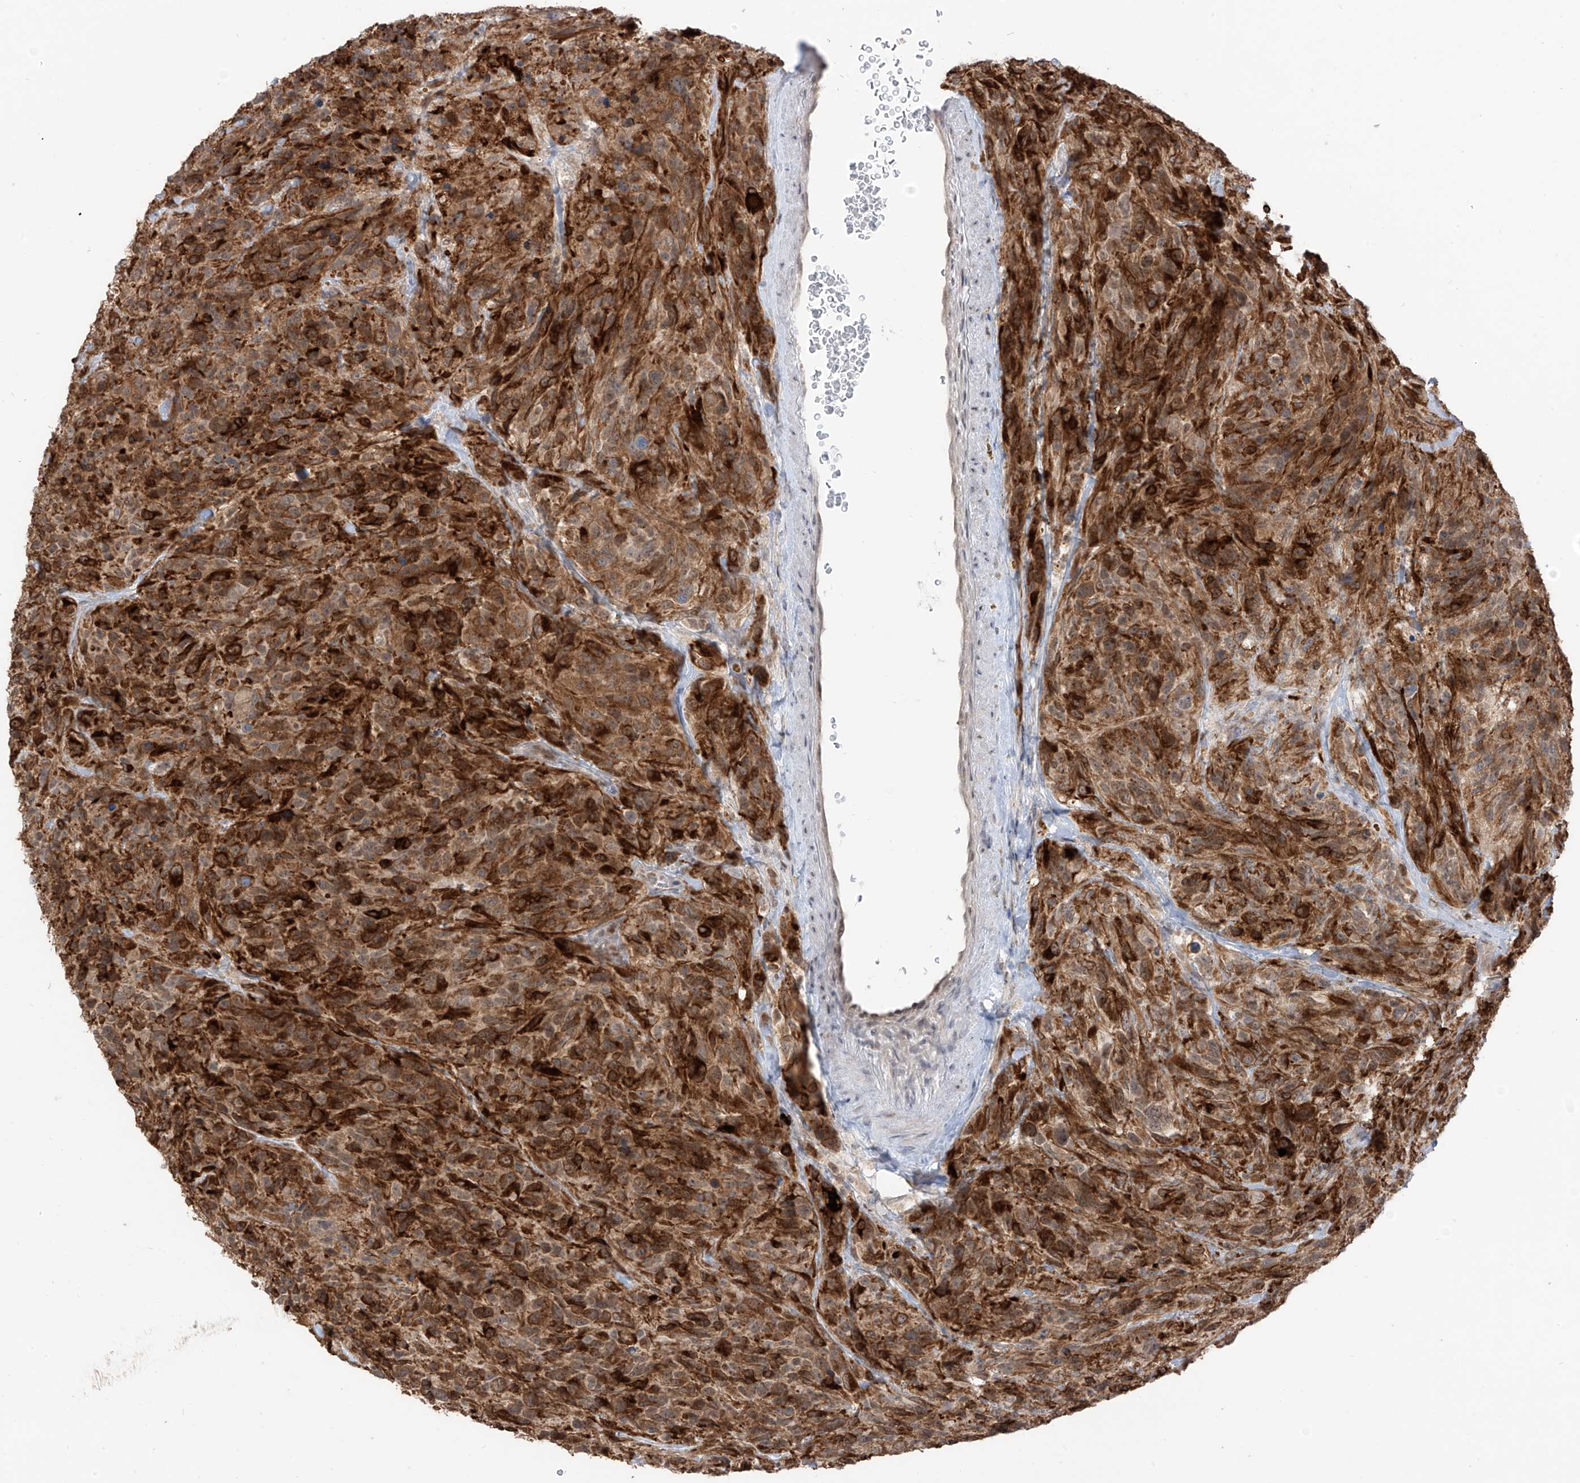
{"staining": {"intensity": "strong", "quantity": ">75%", "location": "cytoplasmic/membranous"}, "tissue": "glioma", "cell_type": "Tumor cells", "image_type": "cancer", "snomed": [{"axis": "morphology", "description": "Glioma, malignant, High grade"}, {"axis": "topography", "description": "Brain"}], "caption": "Human malignant glioma (high-grade) stained with a brown dye shows strong cytoplasmic/membranous positive positivity in approximately >75% of tumor cells.", "gene": "COLGALT2", "patient": {"sex": "male", "age": 69}}